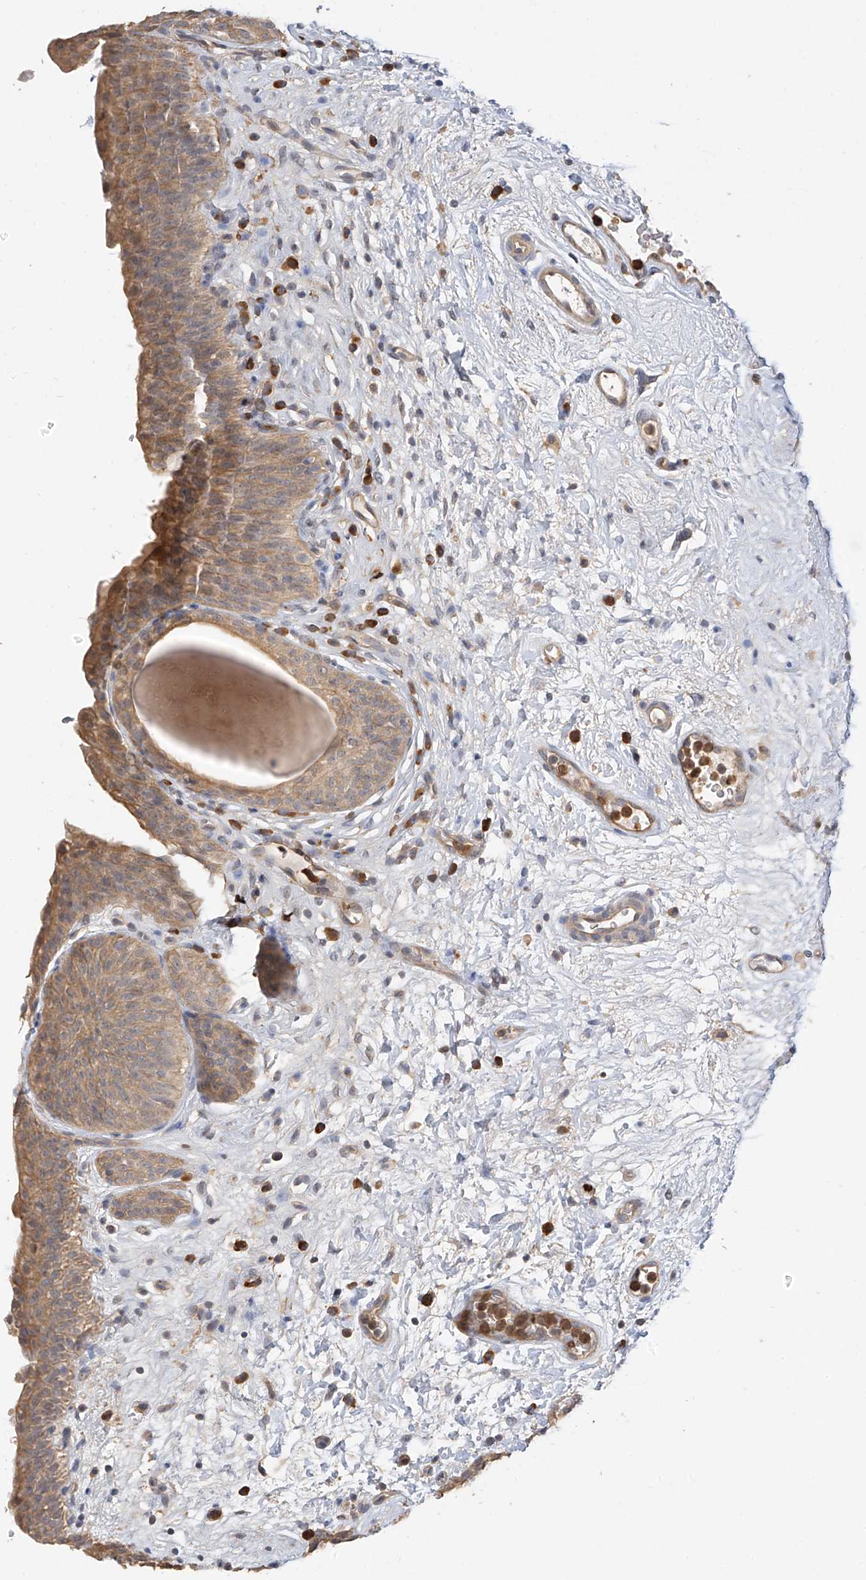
{"staining": {"intensity": "moderate", "quantity": "25%-75%", "location": "cytoplasmic/membranous"}, "tissue": "urinary bladder", "cell_type": "Urothelial cells", "image_type": "normal", "snomed": [{"axis": "morphology", "description": "Normal tissue, NOS"}, {"axis": "topography", "description": "Urinary bladder"}], "caption": "Moderate cytoplasmic/membranous protein expression is appreciated in approximately 25%-75% of urothelial cells in urinary bladder.", "gene": "OFD1", "patient": {"sex": "male", "age": 83}}